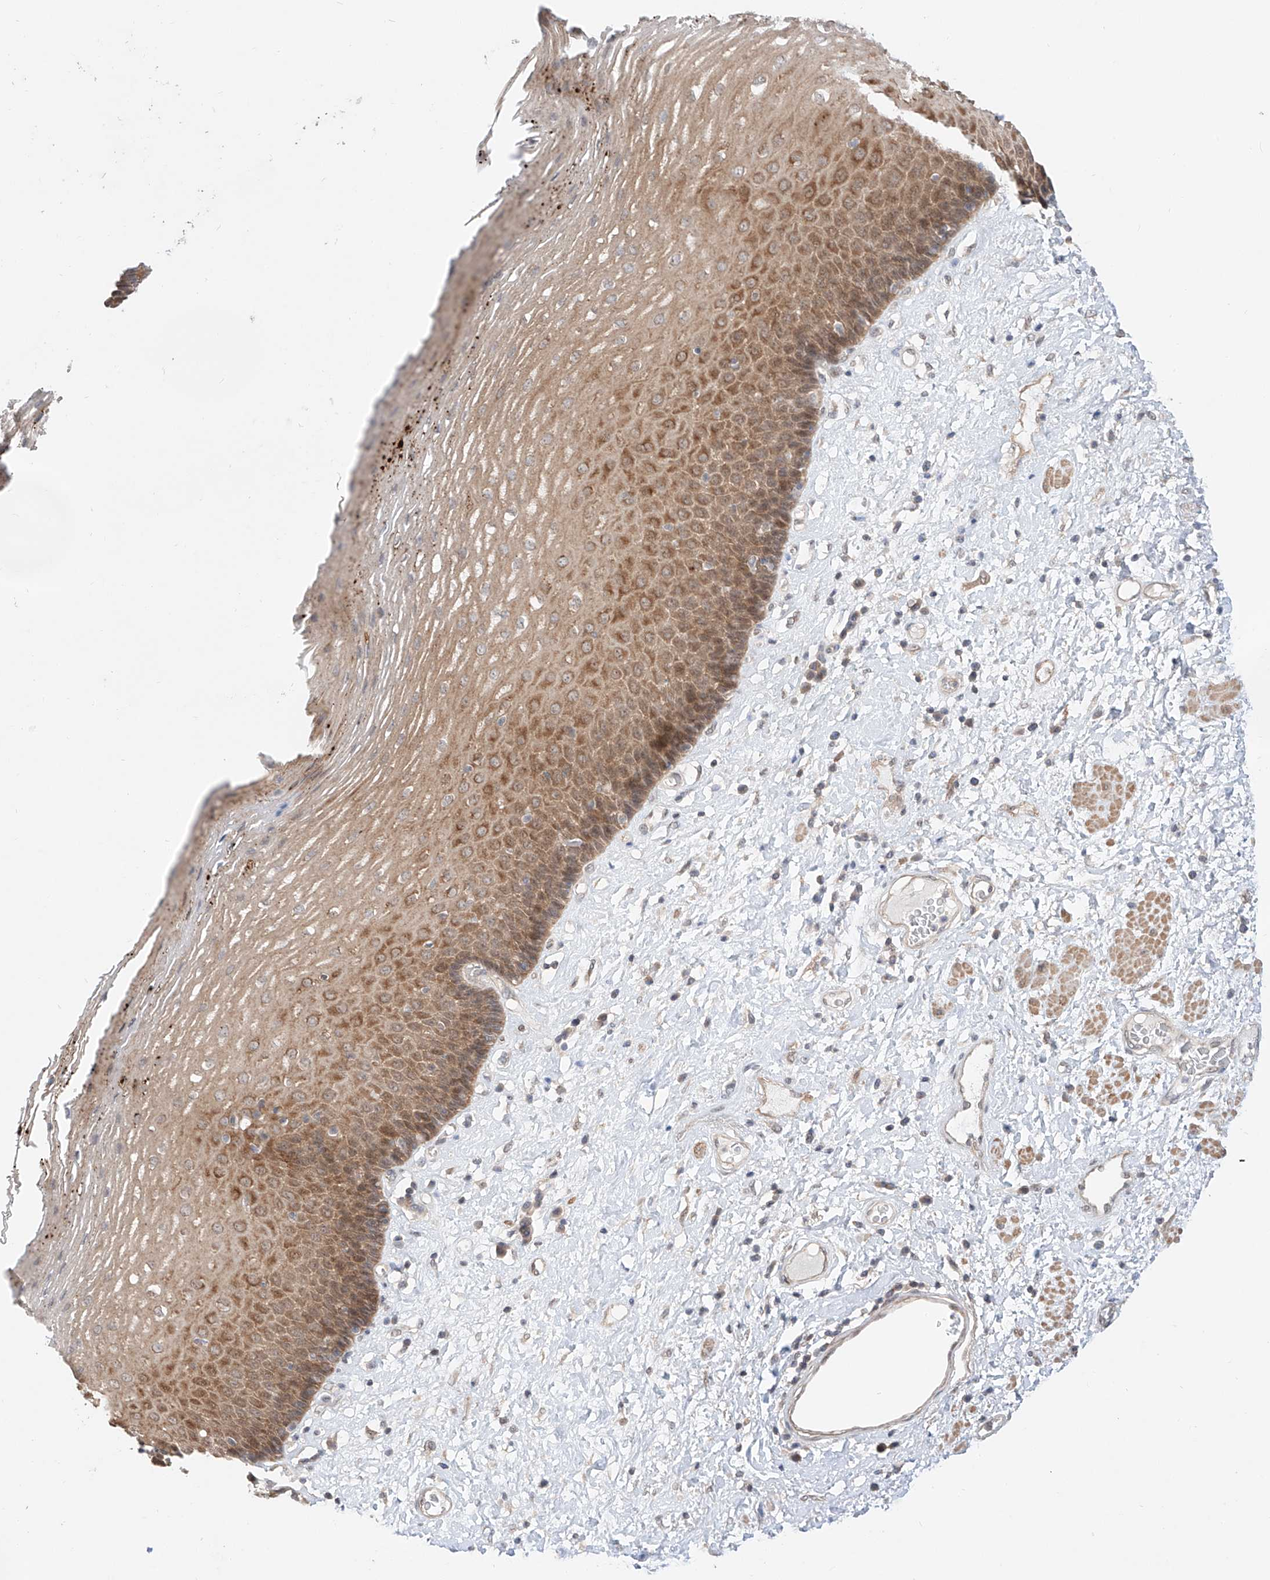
{"staining": {"intensity": "moderate", "quantity": "25%-75%", "location": "cytoplasmic/membranous"}, "tissue": "esophagus", "cell_type": "Squamous epithelial cells", "image_type": "normal", "snomed": [{"axis": "morphology", "description": "Normal tissue, NOS"}, {"axis": "morphology", "description": "Adenocarcinoma, NOS"}, {"axis": "topography", "description": "Esophagus"}], "caption": "Protein analysis of benign esophagus exhibits moderate cytoplasmic/membranous positivity in about 25%-75% of squamous epithelial cells.", "gene": "TSR2", "patient": {"sex": "male", "age": 62}}